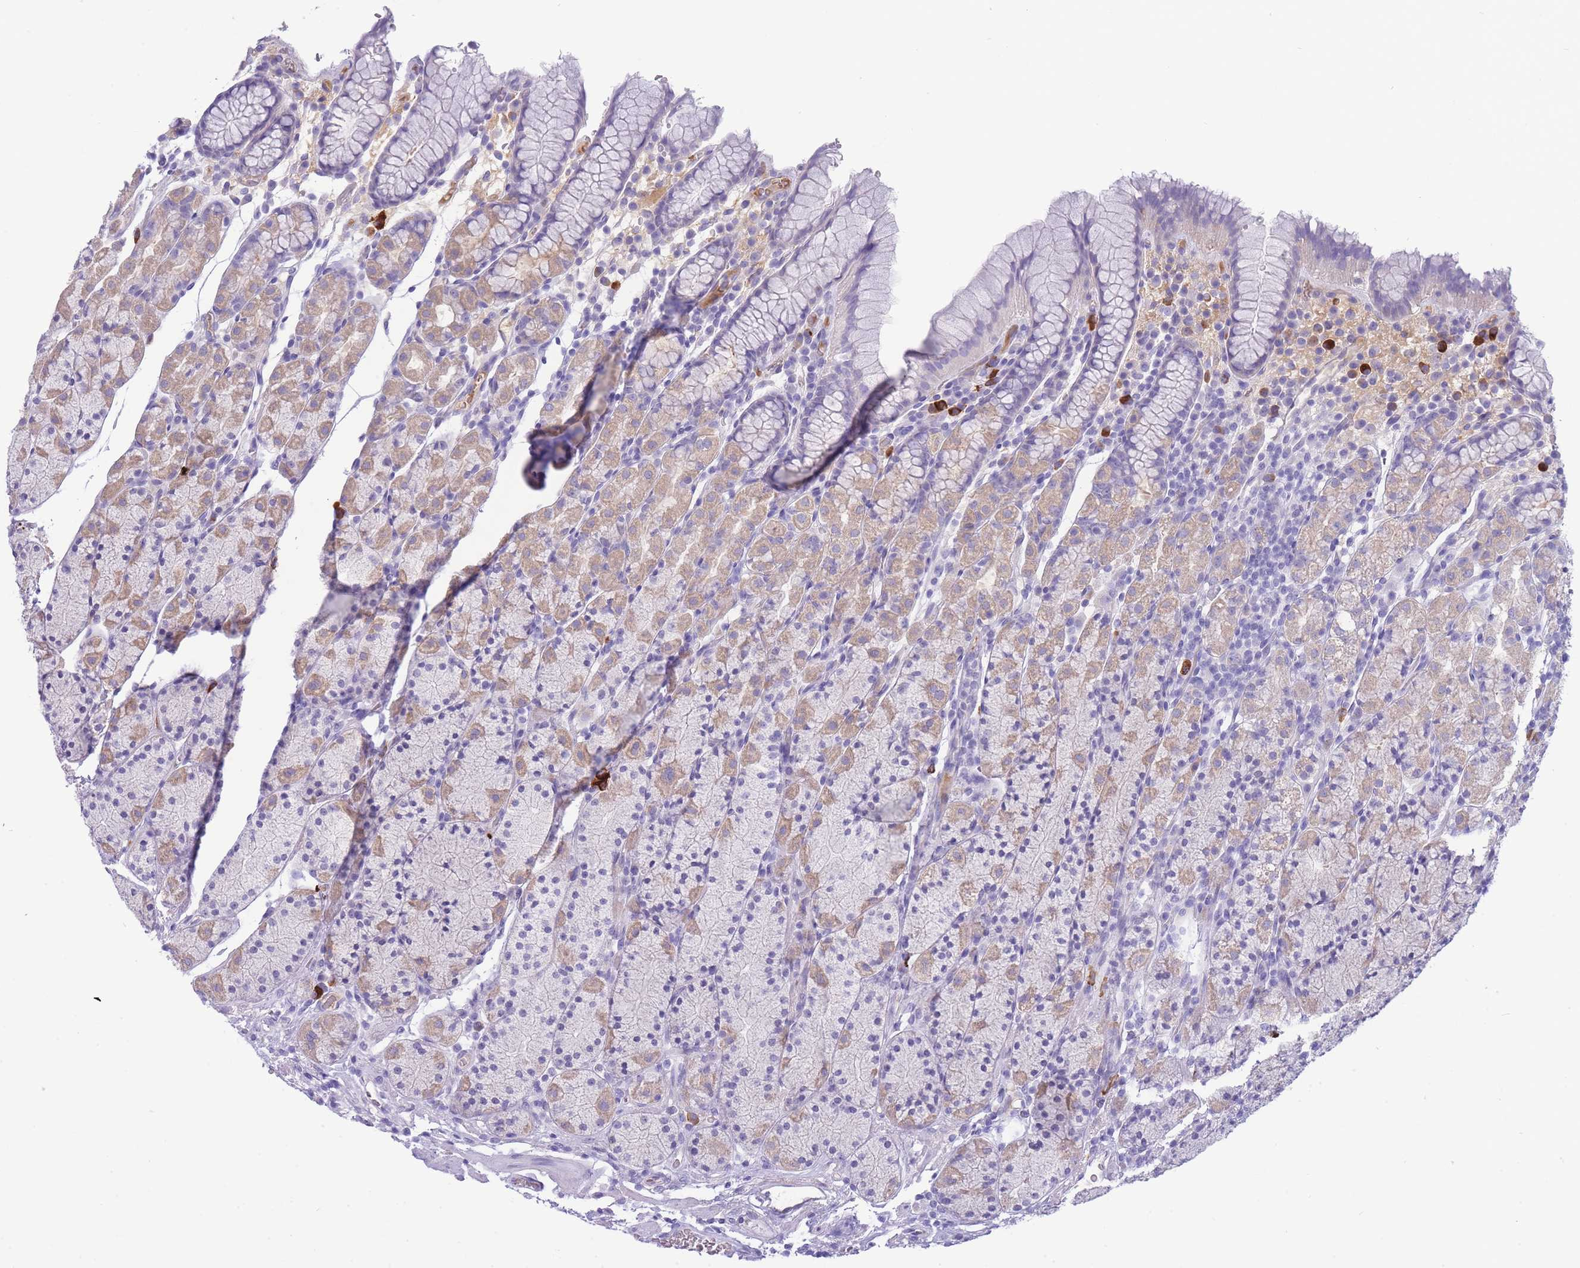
{"staining": {"intensity": "moderate", "quantity": "25%-75%", "location": "cytoplasmic/membranous"}, "tissue": "stomach", "cell_type": "Glandular cells", "image_type": "normal", "snomed": [{"axis": "morphology", "description": "Normal tissue, NOS"}, {"axis": "topography", "description": "Stomach, upper"}, {"axis": "topography", "description": "Stomach"}], "caption": "Immunohistochemistry (IHC) of unremarkable human stomach exhibits medium levels of moderate cytoplasmic/membranous positivity in about 25%-75% of glandular cells.", "gene": "ASAP3", "patient": {"sex": "male", "age": 62}}